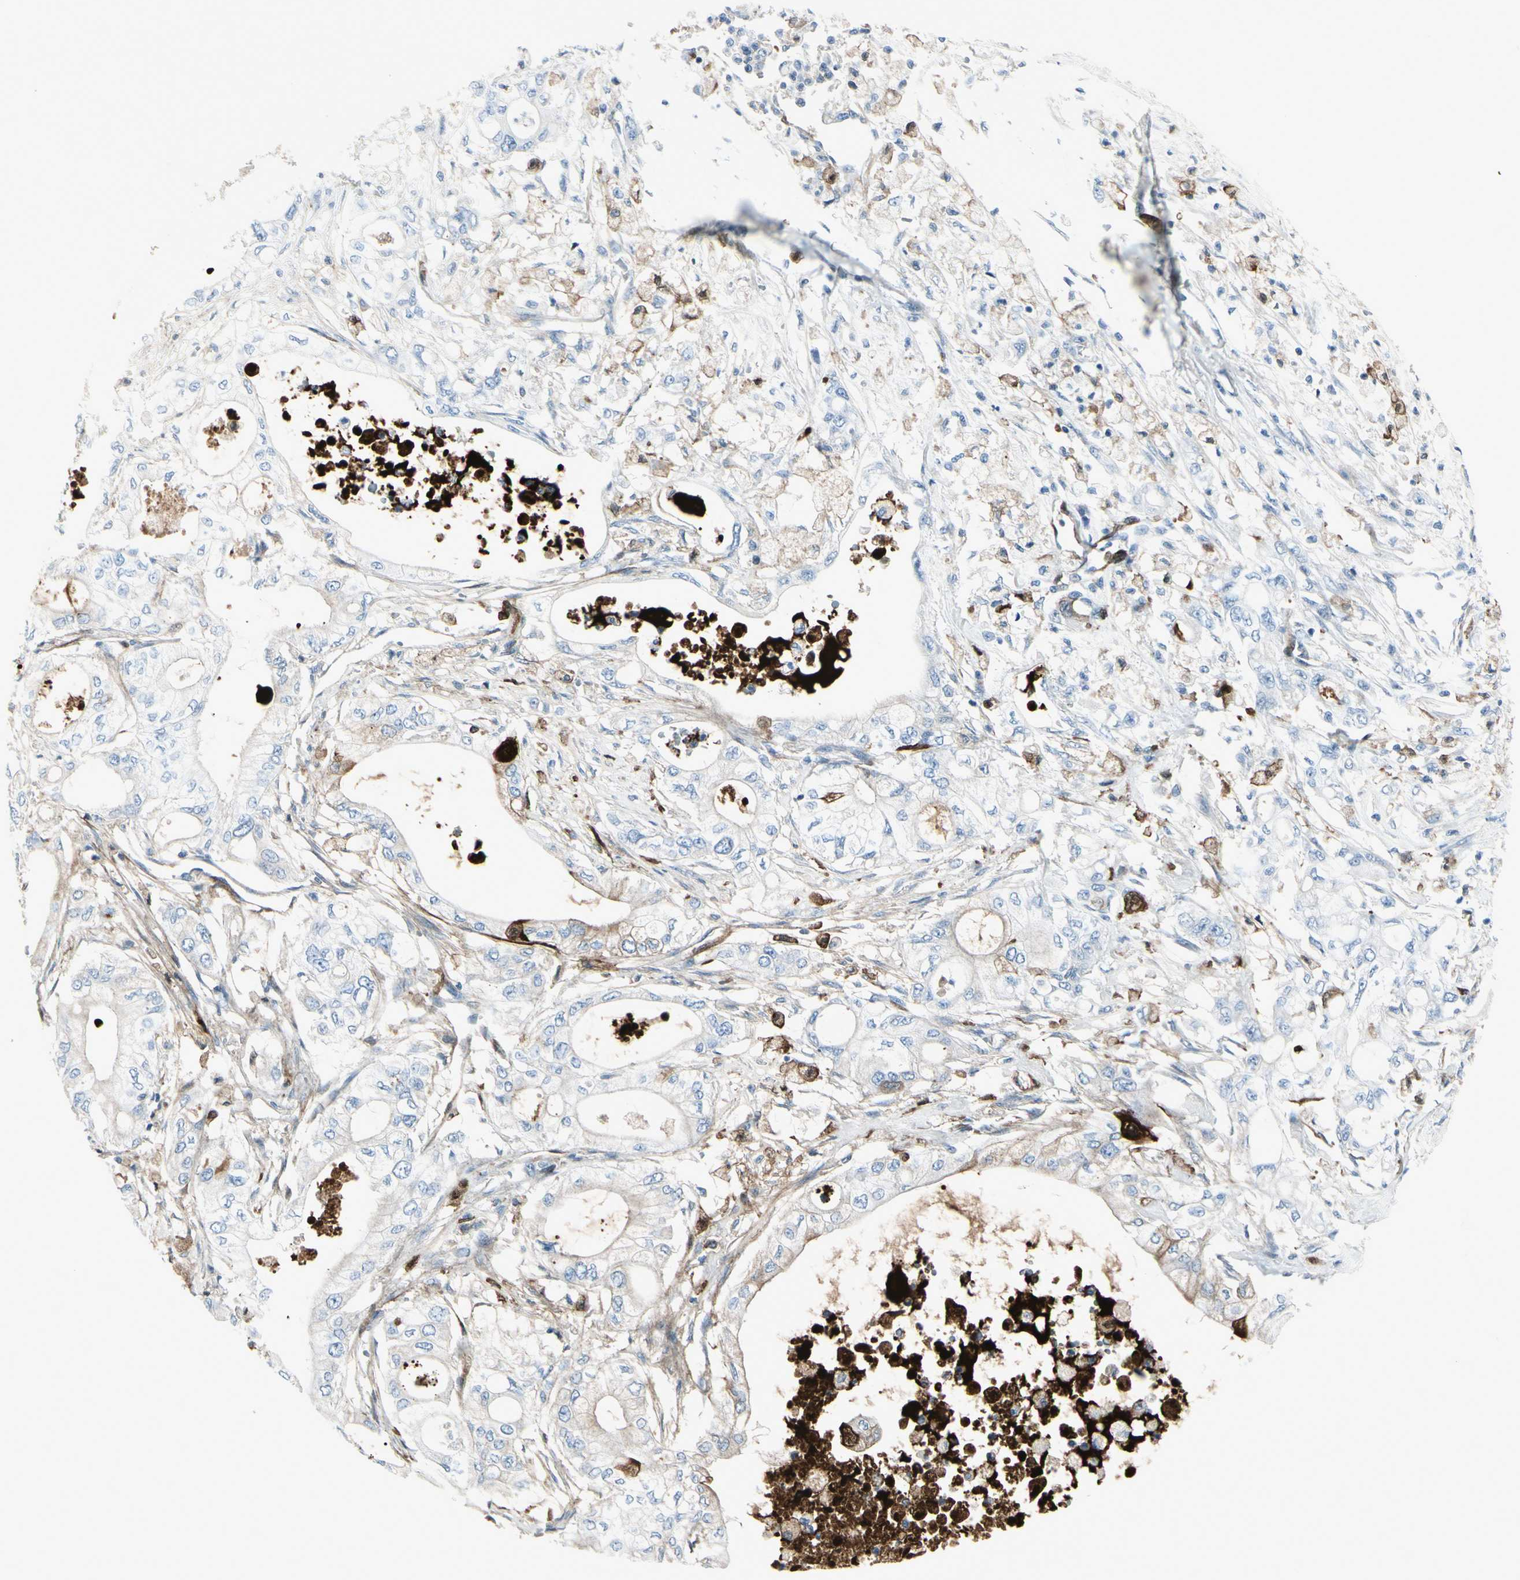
{"staining": {"intensity": "negative", "quantity": "none", "location": "none"}, "tissue": "pancreatic cancer", "cell_type": "Tumor cells", "image_type": "cancer", "snomed": [{"axis": "morphology", "description": "Adenocarcinoma, NOS"}, {"axis": "topography", "description": "Pancreas"}], "caption": "High magnification brightfield microscopy of pancreatic adenocarcinoma stained with DAB (brown) and counterstained with hematoxylin (blue): tumor cells show no significant expression.", "gene": "IGHG1", "patient": {"sex": "male", "age": 79}}